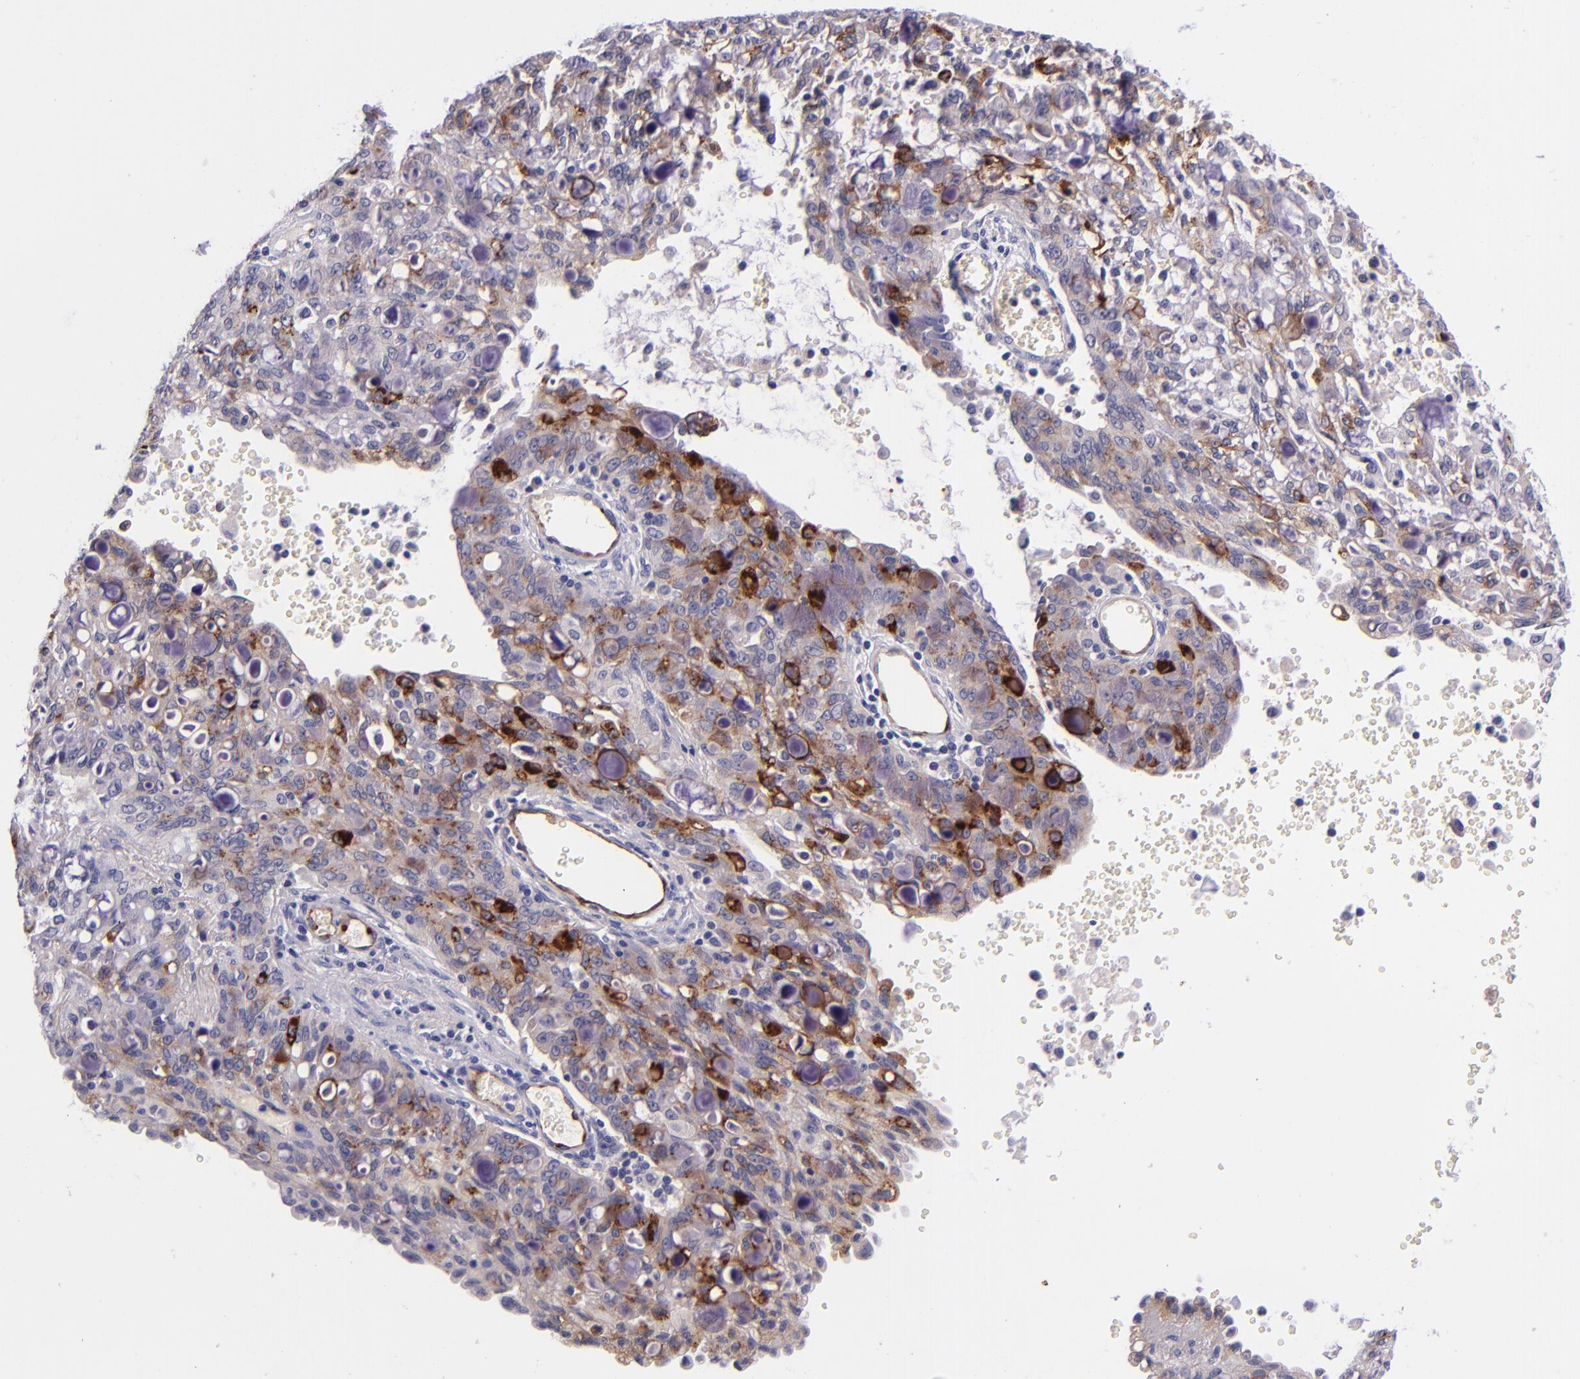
{"staining": {"intensity": "strong", "quantity": "<25%", "location": "cytoplasmic/membranous"}, "tissue": "lung cancer", "cell_type": "Tumor cells", "image_type": "cancer", "snomed": [{"axis": "morphology", "description": "Adenocarcinoma, NOS"}, {"axis": "topography", "description": "Lung"}], "caption": "There is medium levels of strong cytoplasmic/membranous expression in tumor cells of adenocarcinoma (lung), as demonstrated by immunohistochemical staining (brown color).", "gene": "NOS3", "patient": {"sex": "female", "age": 44}}